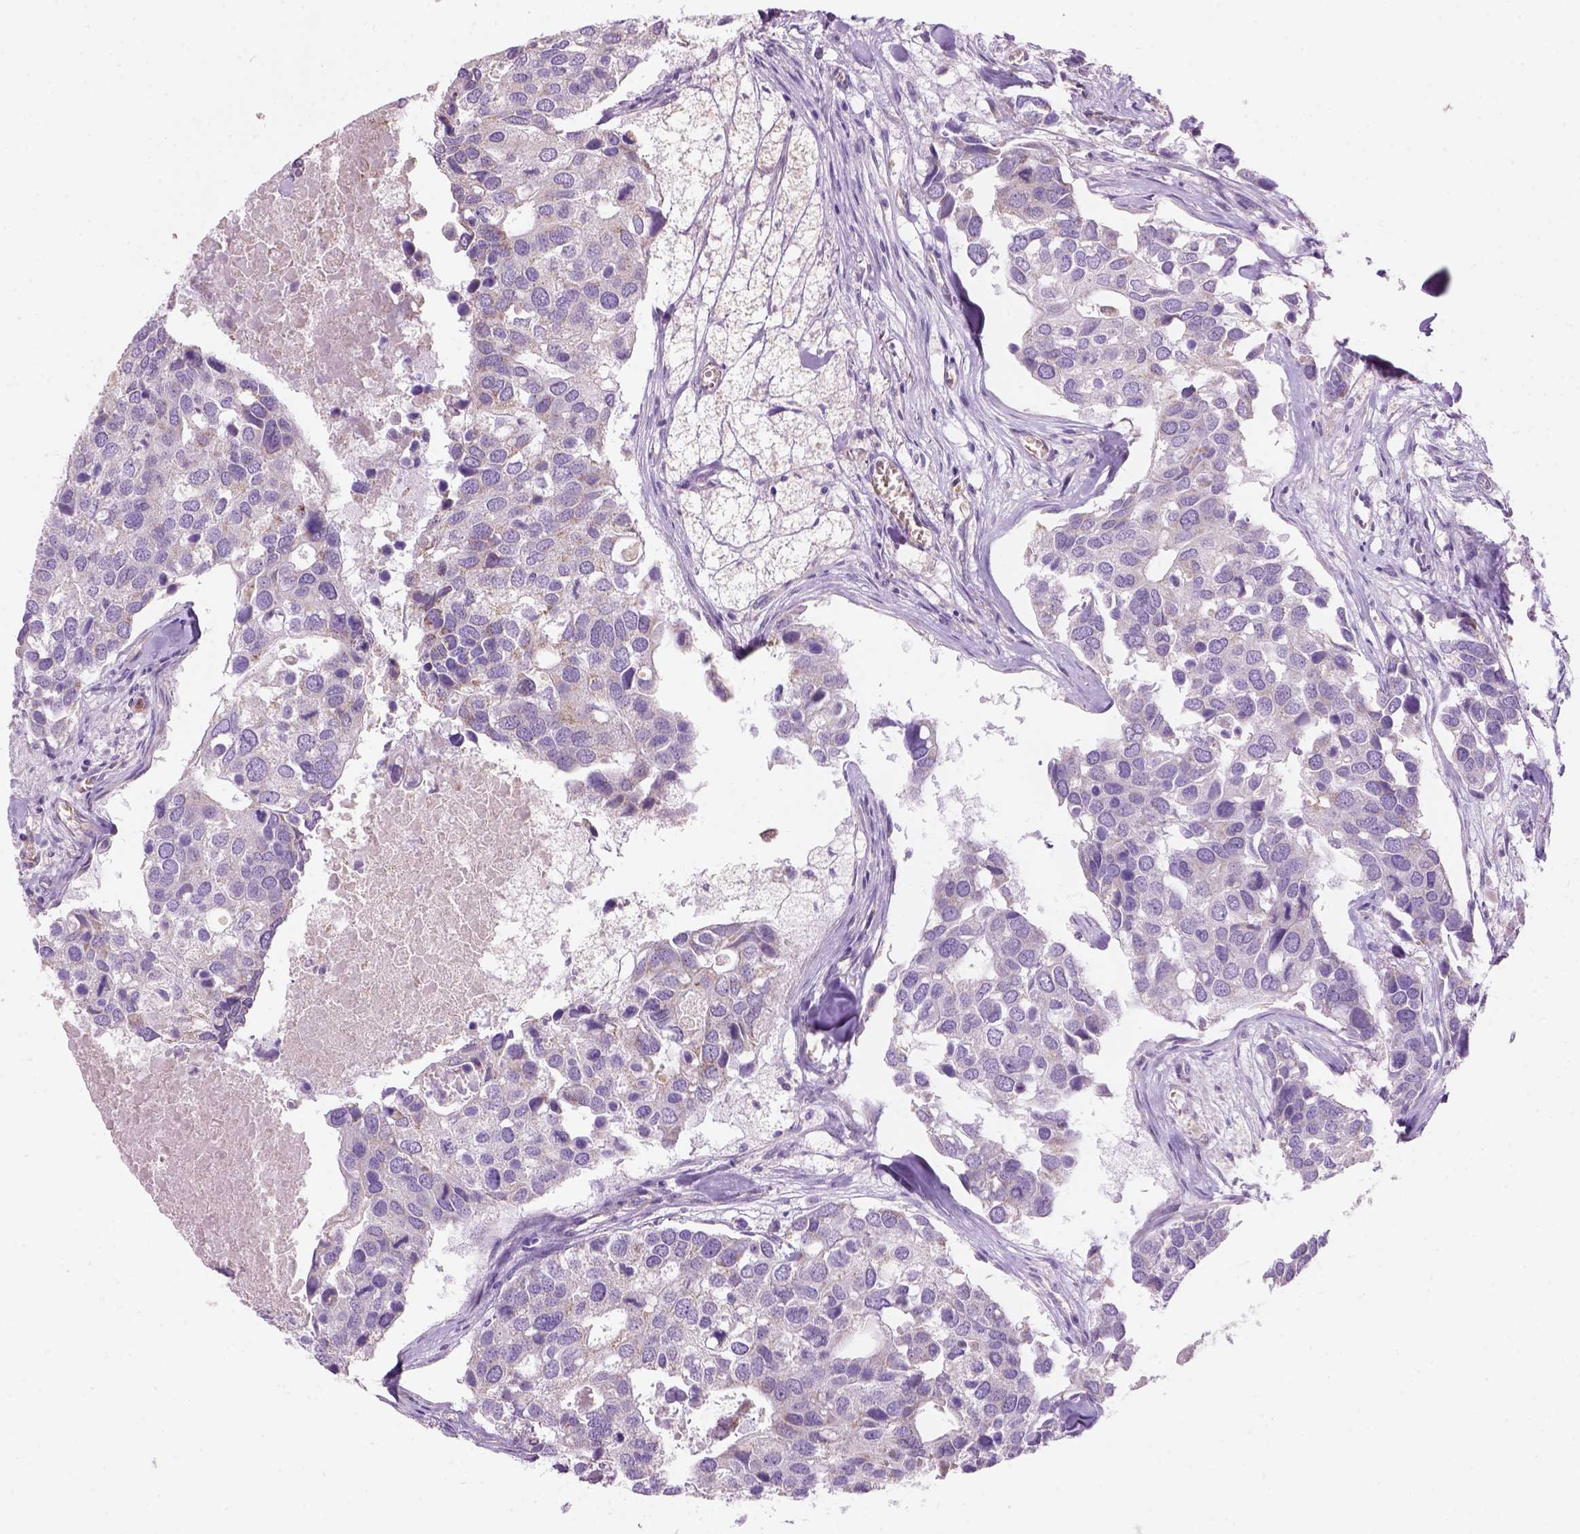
{"staining": {"intensity": "negative", "quantity": "none", "location": "none"}, "tissue": "breast cancer", "cell_type": "Tumor cells", "image_type": "cancer", "snomed": [{"axis": "morphology", "description": "Duct carcinoma"}, {"axis": "topography", "description": "Breast"}], "caption": "There is no significant staining in tumor cells of breast cancer.", "gene": "CD84", "patient": {"sex": "female", "age": 83}}